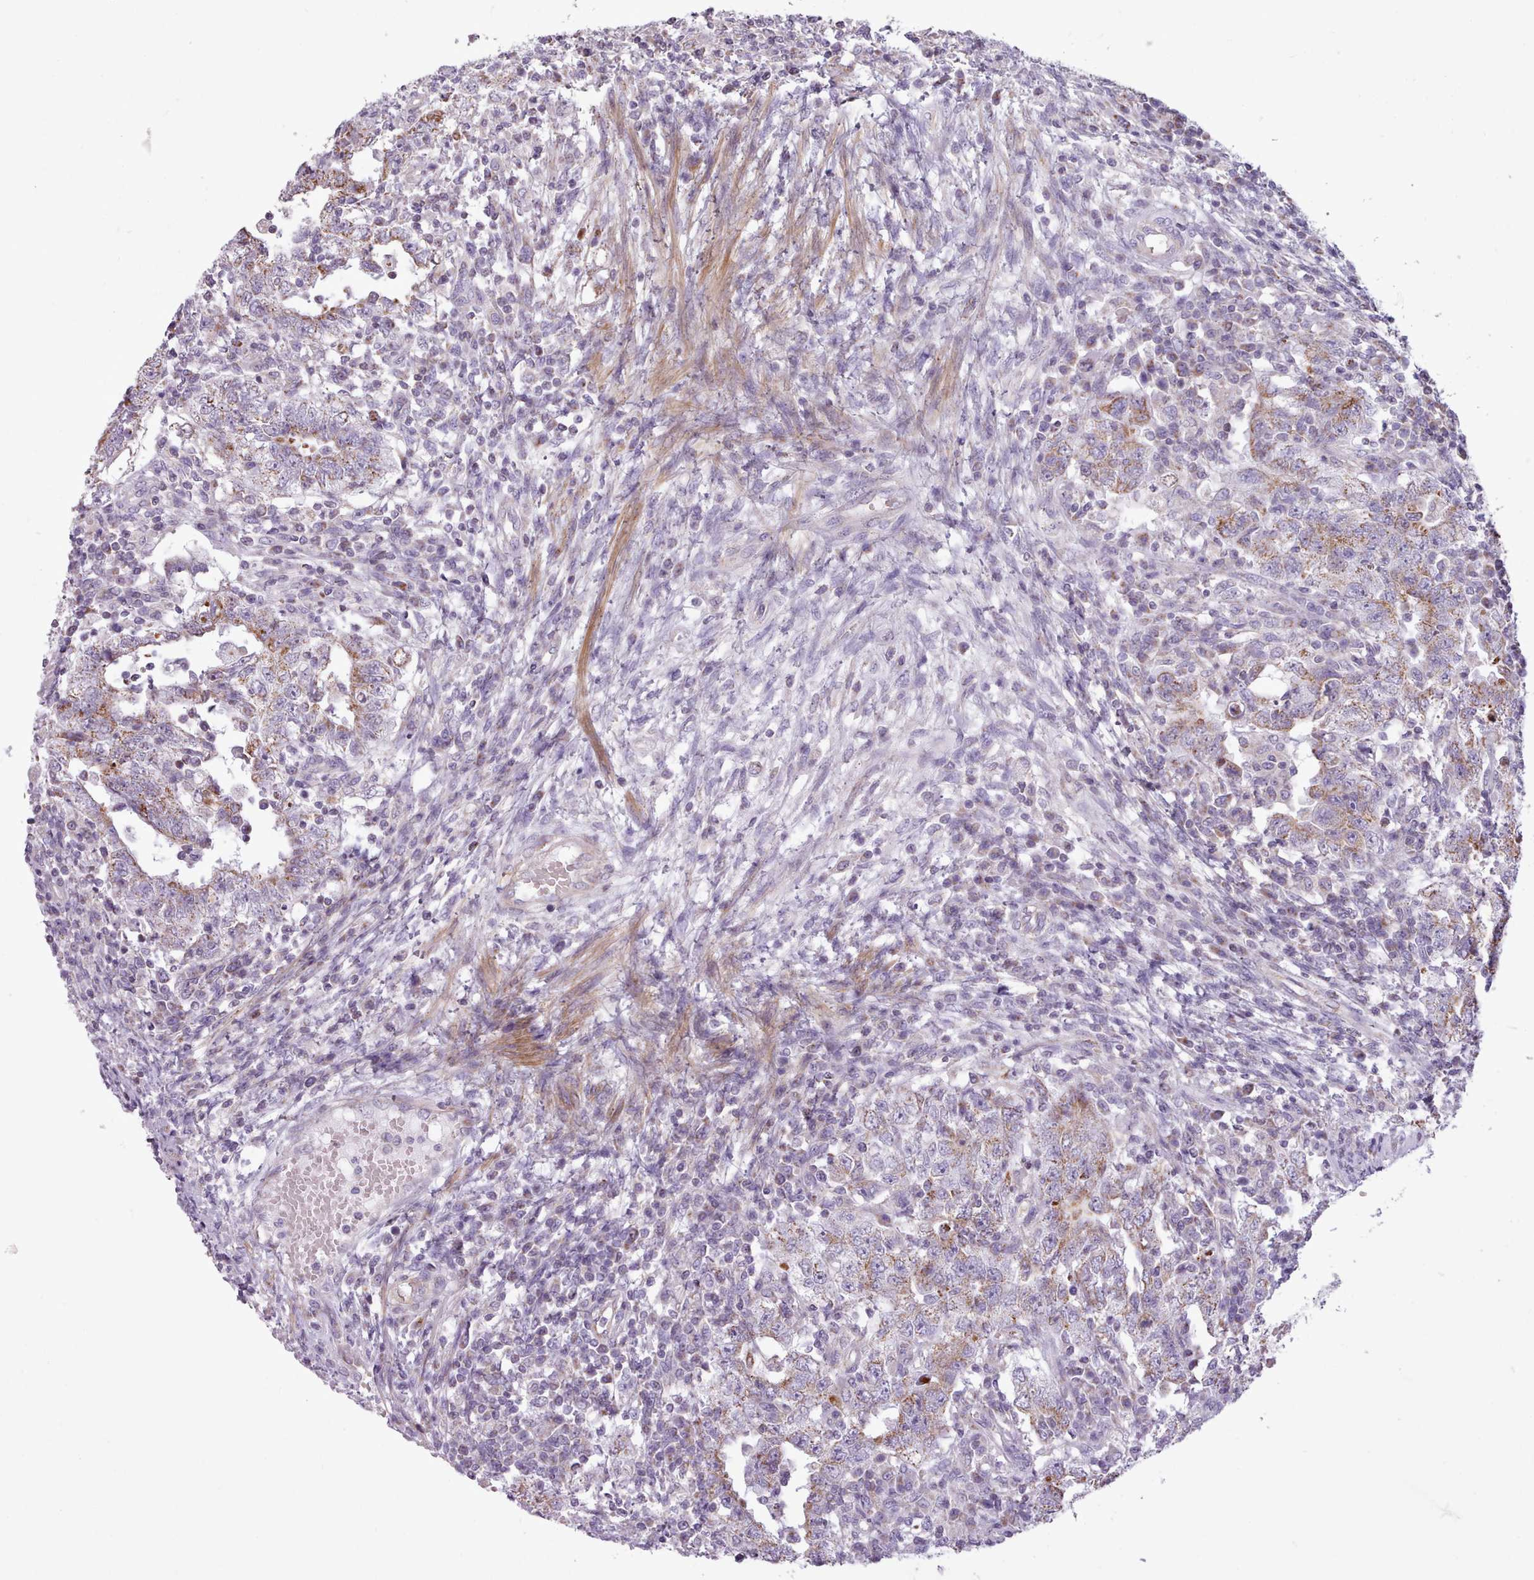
{"staining": {"intensity": "moderate", "quantity": "<25%", "location": "cytoplasmic/membranous"}, "tissue": "testis cancer", "cell_type": "Tumor cells", "image_type": "cancer", "snomed": [{"axis": "morphology", "description": "Carcinoma, Embryonal, NOS"}, {"axis": "topography", "description": "Testis"}], "caption": "This micrograph displays immunohistochemistry (IHC) staining of testis cancer, with low moderate cytoplasmic/membranous staining in about <25% of tumor cells.", "gene": "AVL9", "patient": {"sex": "male", "age": 26}}